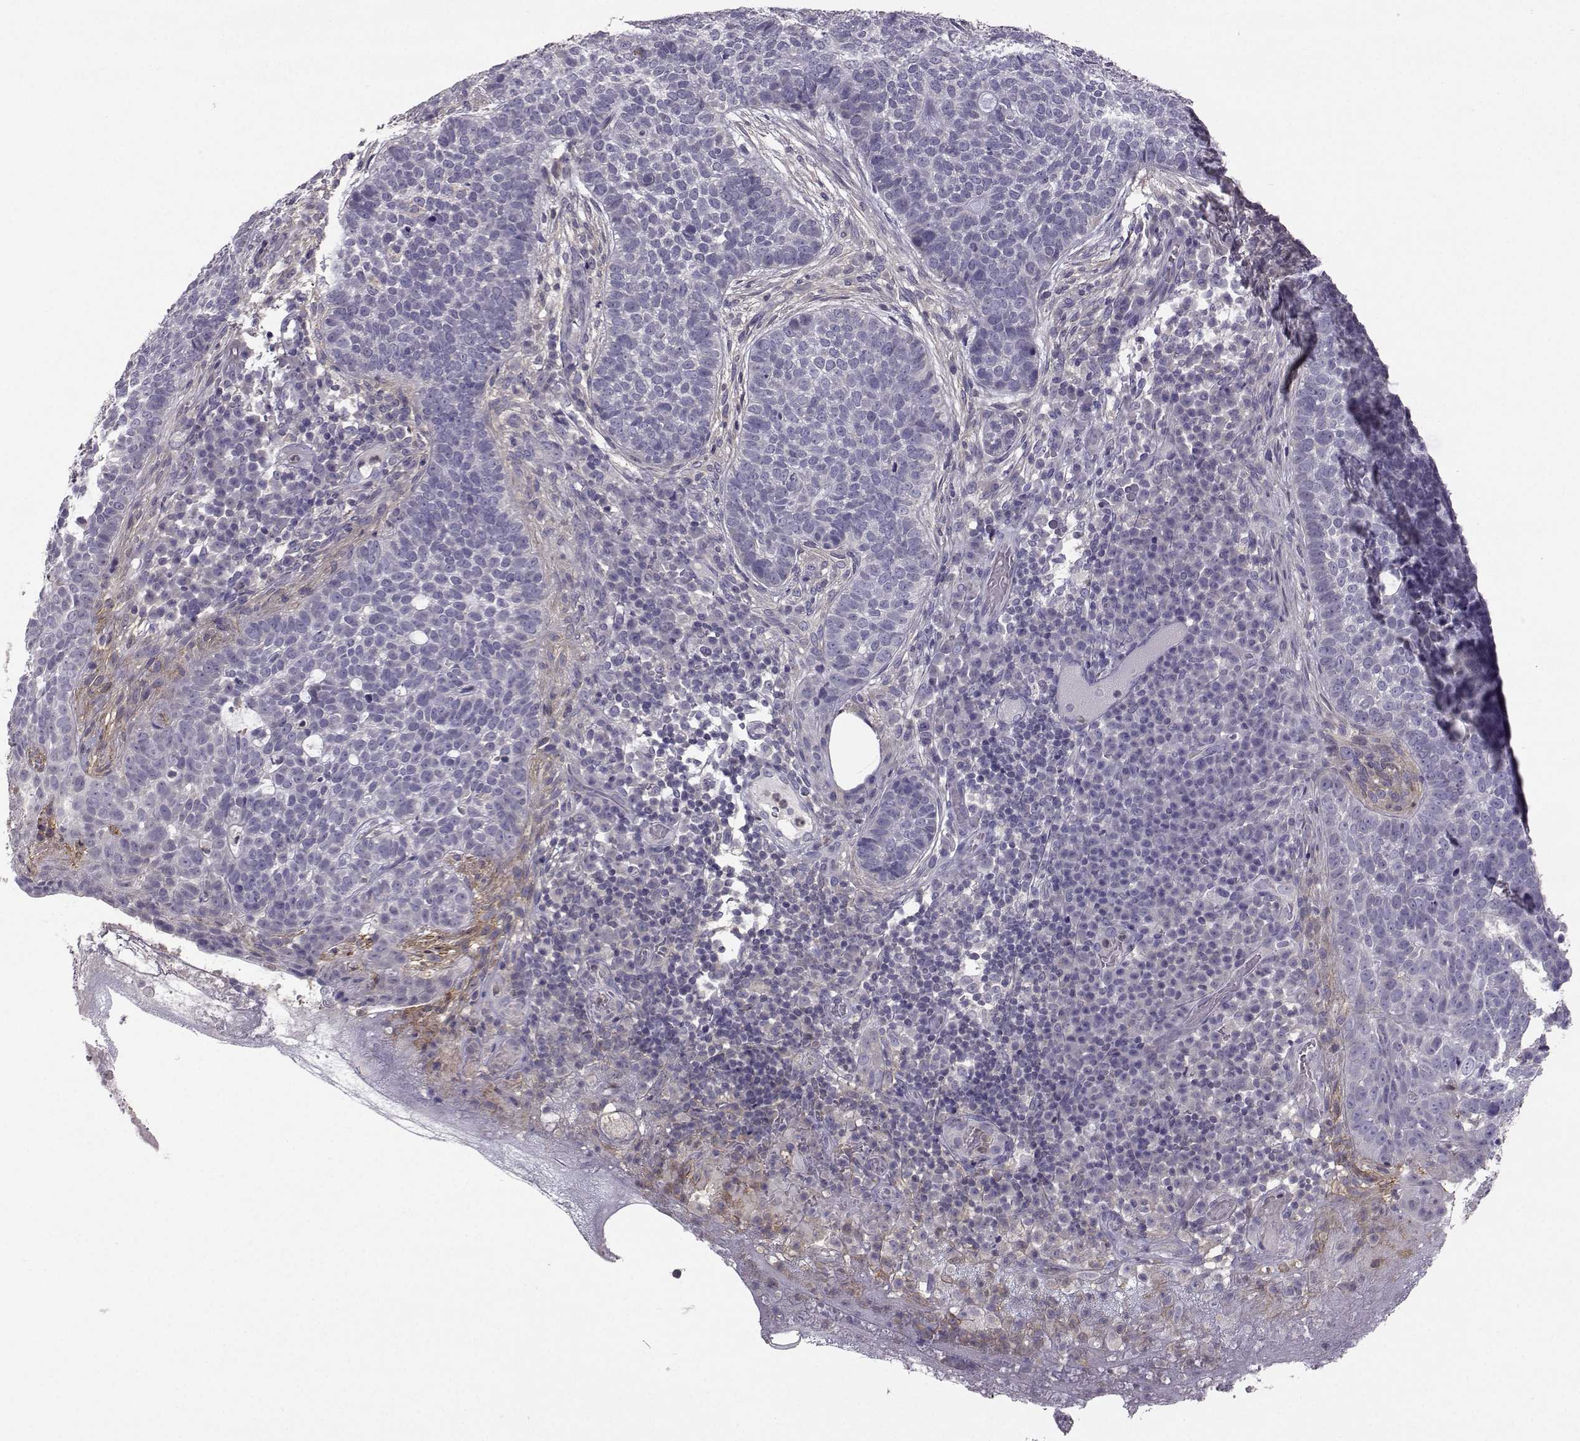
{"staining": {"intensity": "negative", "quantity": "none", "location": "none"}, "tissue": "skin cancer", "cell_type": "Tumor cells", "image_type": "cancer", "snomed": [{"axis": "morphology", "description": "Basal cell carcinoma"}, {"axis": "topography", "description": "Skin"}], "caption": "Tumor cells show no significant protein expression in skin cancer (basal cell carcinoma).", "gene": "FCAMR", "patient": {"sex": "female", "age": 69}}